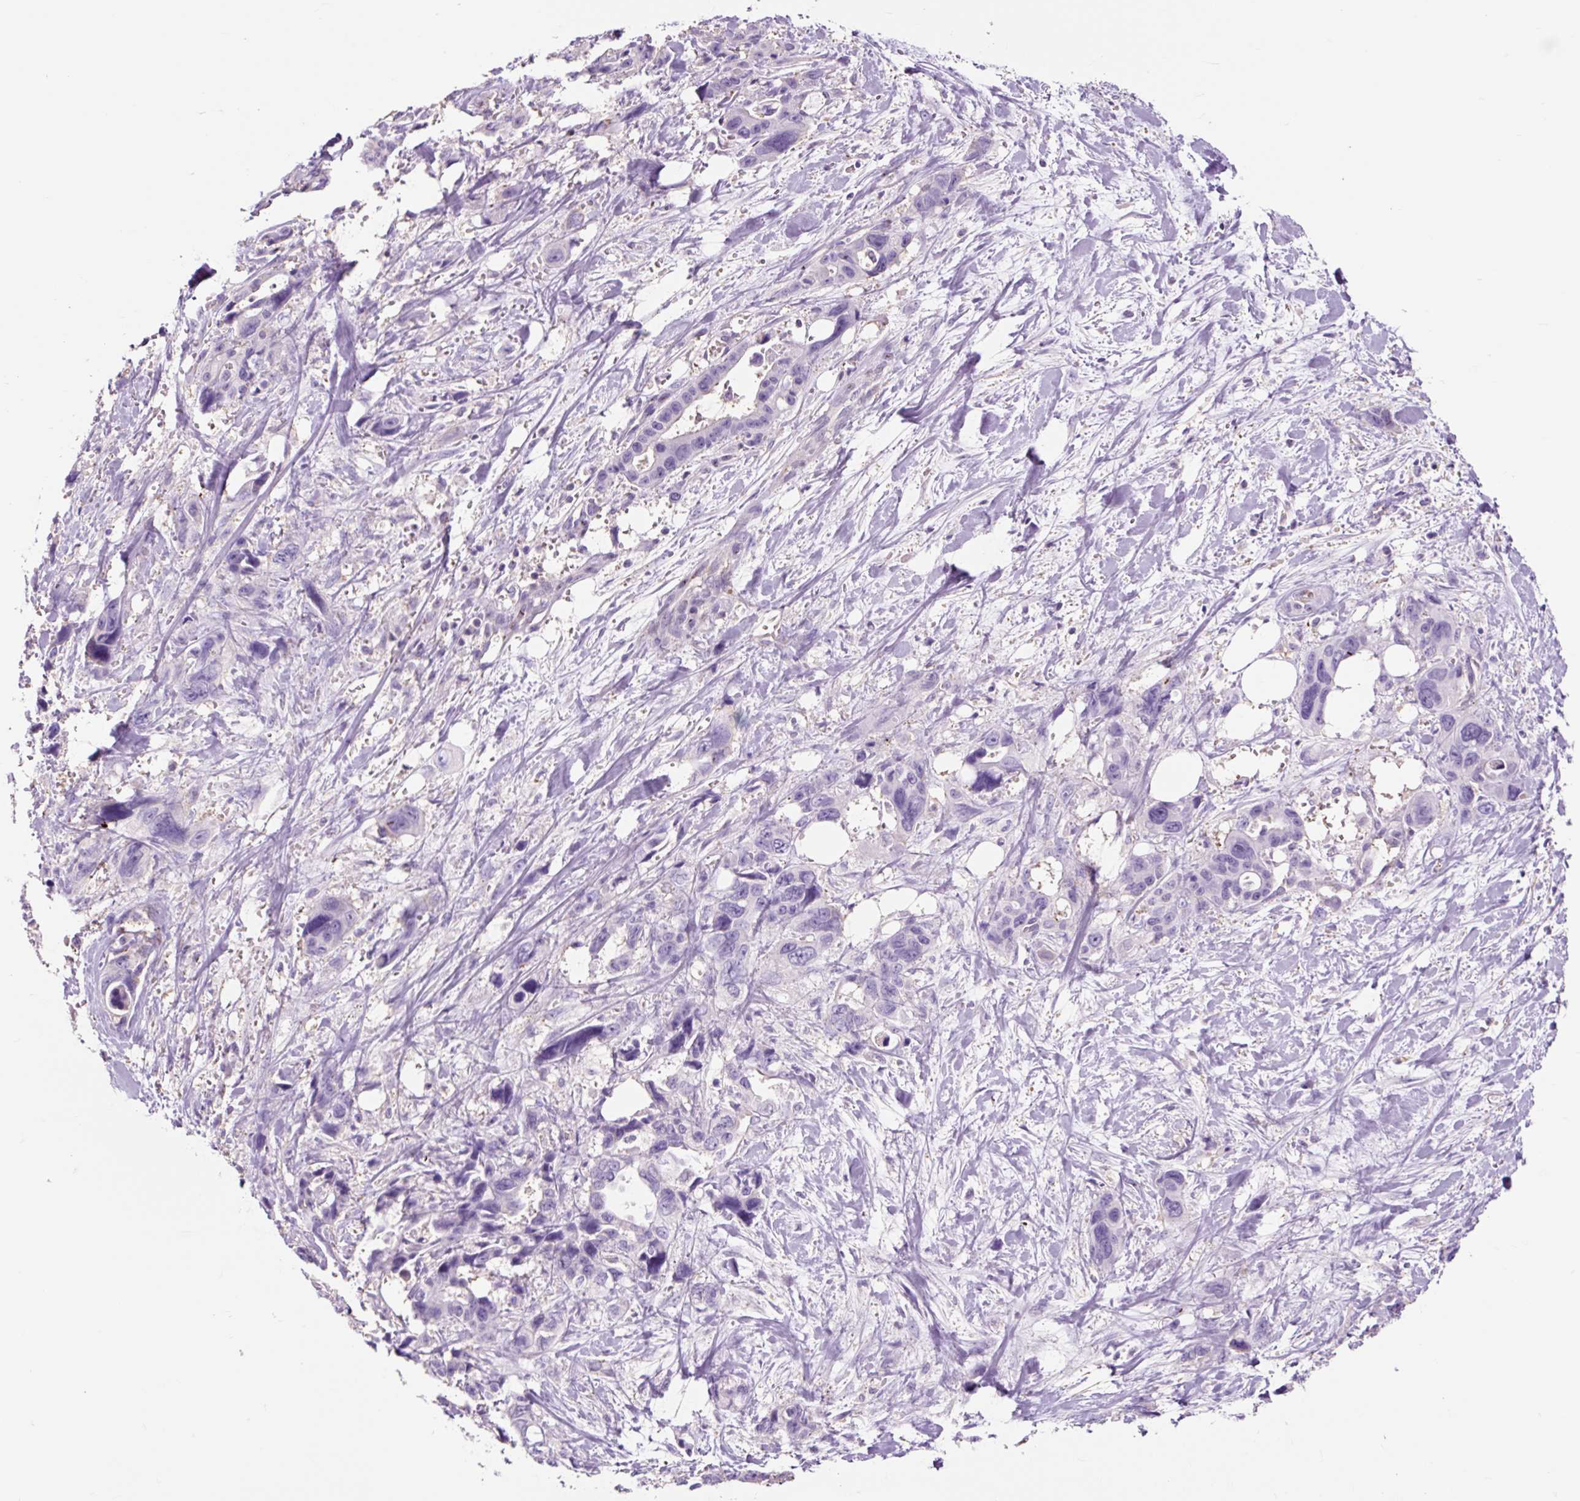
{"staining": {"intensity": "negative", "quantity": "none", "location": "none"}, "tissue": "pancreatic cancer", "cell_type": "Tumor cells", "image_type": "cancer", "snomed": [{"axis": "morphology", "description": "Adenocarcinoma, NOS"}, {"axis": "topography", "description": "Pancreas"}], "caption": "Tumor cells are negative for protein expression in human adenocarcinoma (pancreatic).", "gene": "OR10A7", "patient": {"sex": "male", "age": 46}}